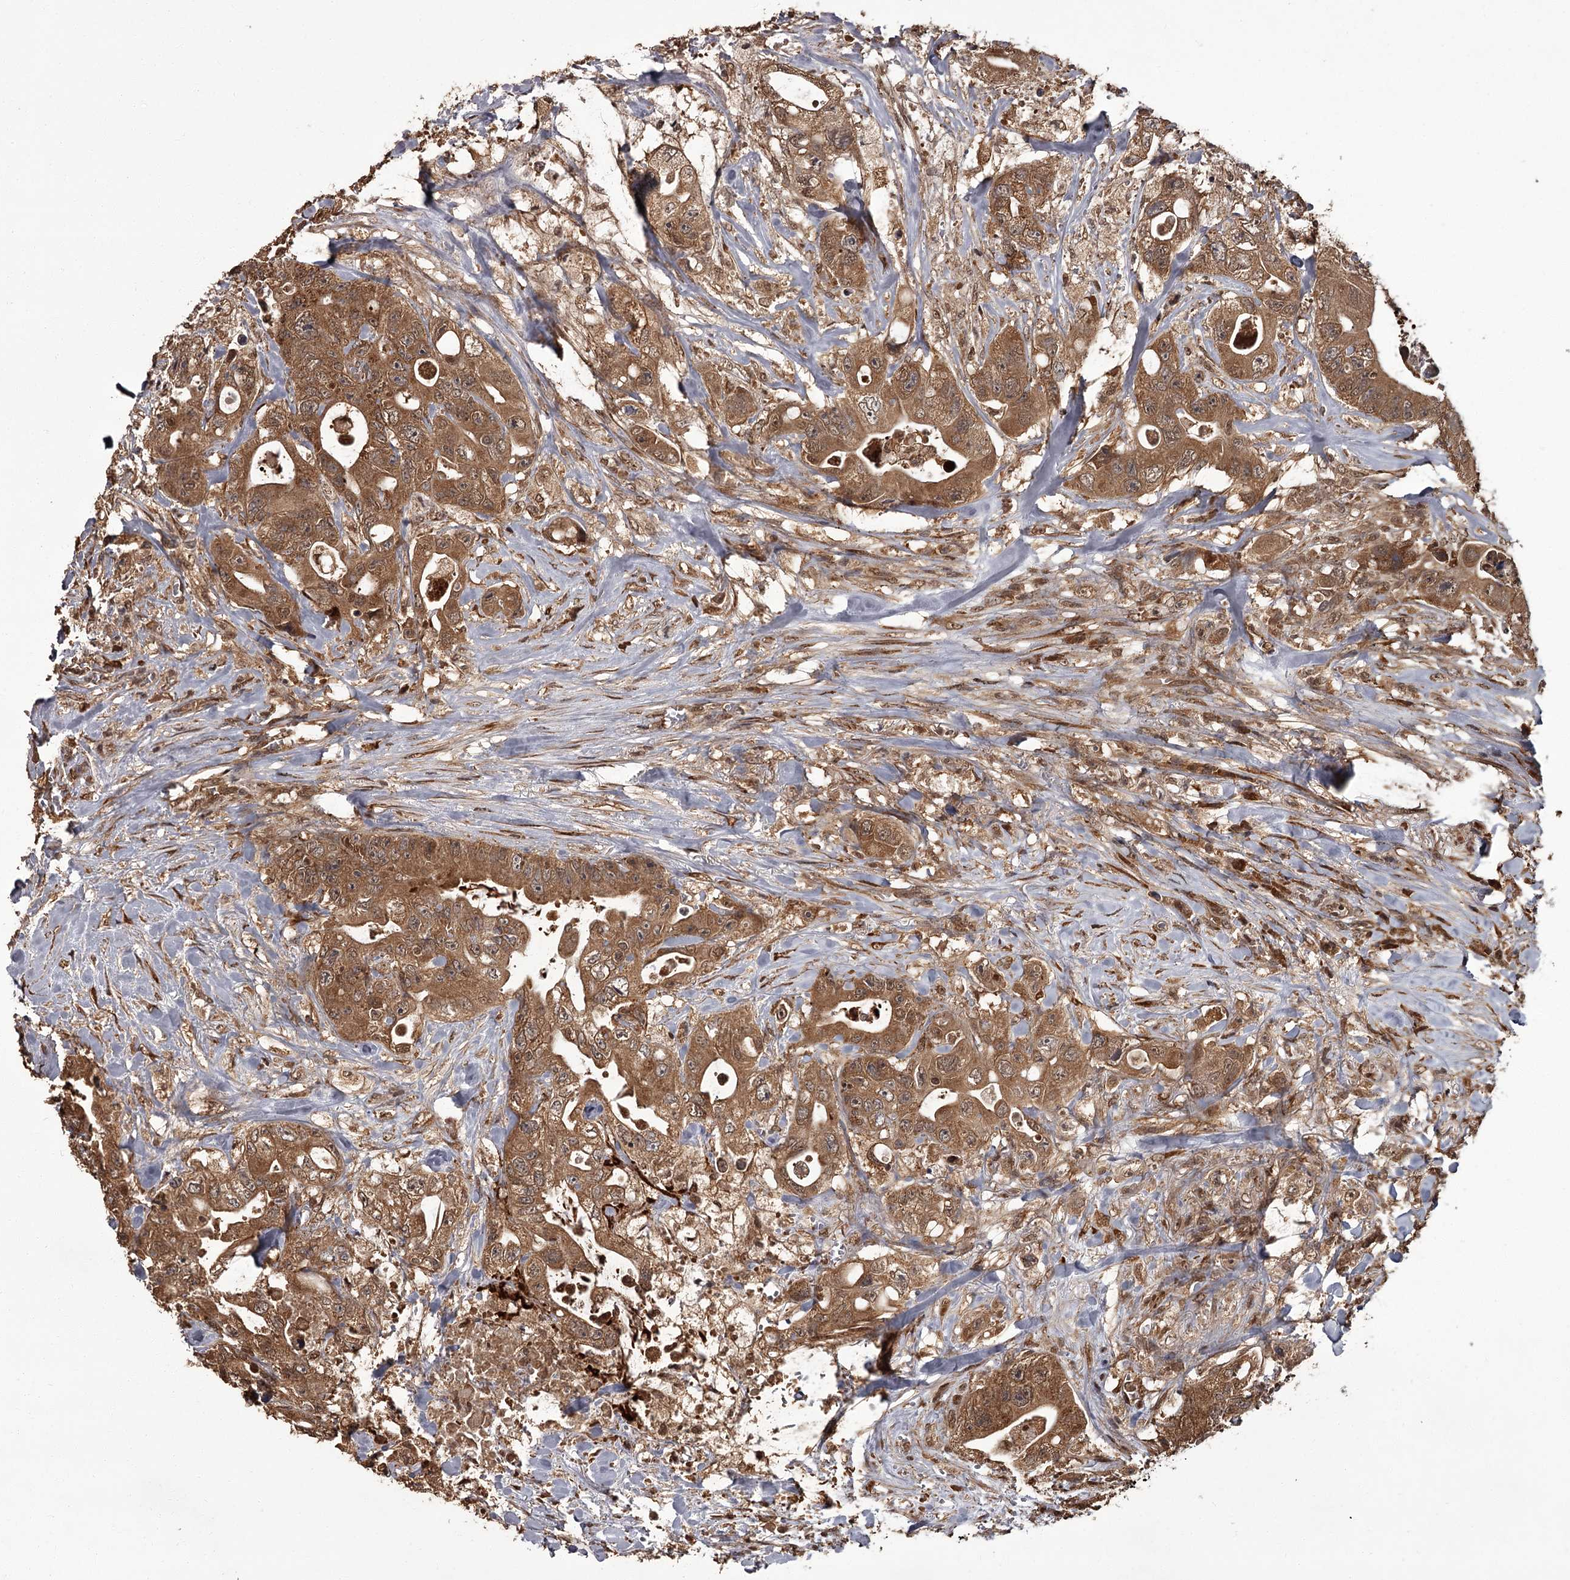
{"staining": {"intensity": "moderate", "quantity": ">75%", "location": "cytoplasmic/membranous"}, "tissue": "colorectal cancer", "cell_type": "Tumor cells", "image_type": "cancer", "snomed": [{"axis": "morphology", "description": "Adenocarcinoma, NOS"}, {"axis": "topography", "description": "Colon"}], "caption": "Tumor cells reveal medium levels of moderate cytoplasmic/membranous expression in about >75% of cells in human adenocarcinoma (colorectal).", "gene": "NPRL2", "patient": {"sex": "female", "age": 46}}